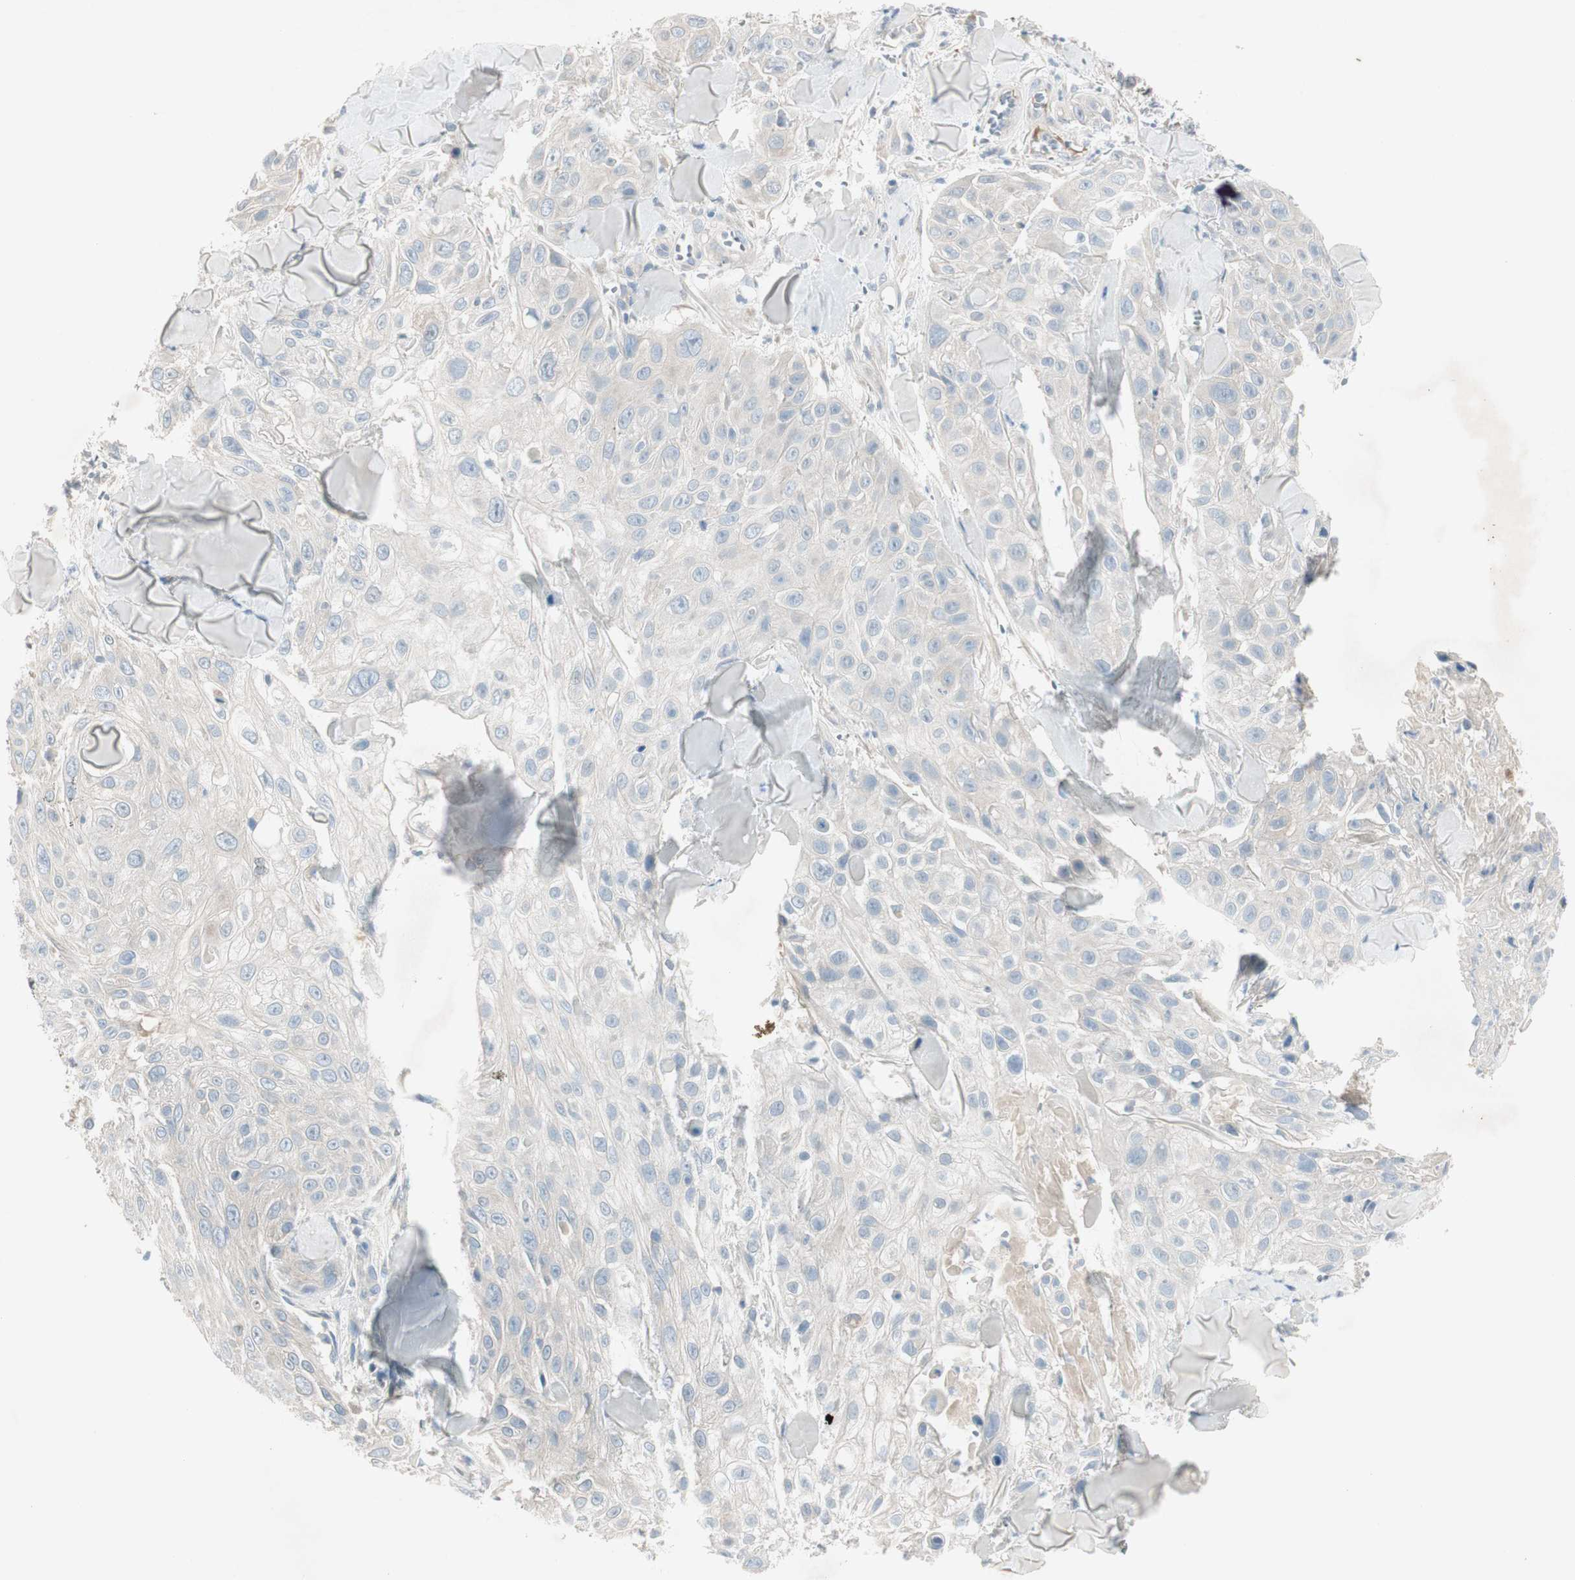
{"staining": {"intensity": "weak", "quantity": "<25%", "location": "cytoplasmic/membranous"}, "tissue": "skin cancer", "cell_type": "Tumor cells", "image_type": "cancer", "snomed": [{"axis": "morphology", "description": "Squamous cell carcinoma, NOS"}, {"axis": "topography", "description": "Skin"}], "caption": "Immunohistochemistry (IHC) of skin squamous cell carcinoma displays no expression in tumor cells. The staining was performed using DAB to visualize the protein expression in brown, while the nuclei were stained in blue with hematoxylin (Magnification: 20x).", "gene": "MAPRE3", "patient": {"sex": "male", "age": 86}}